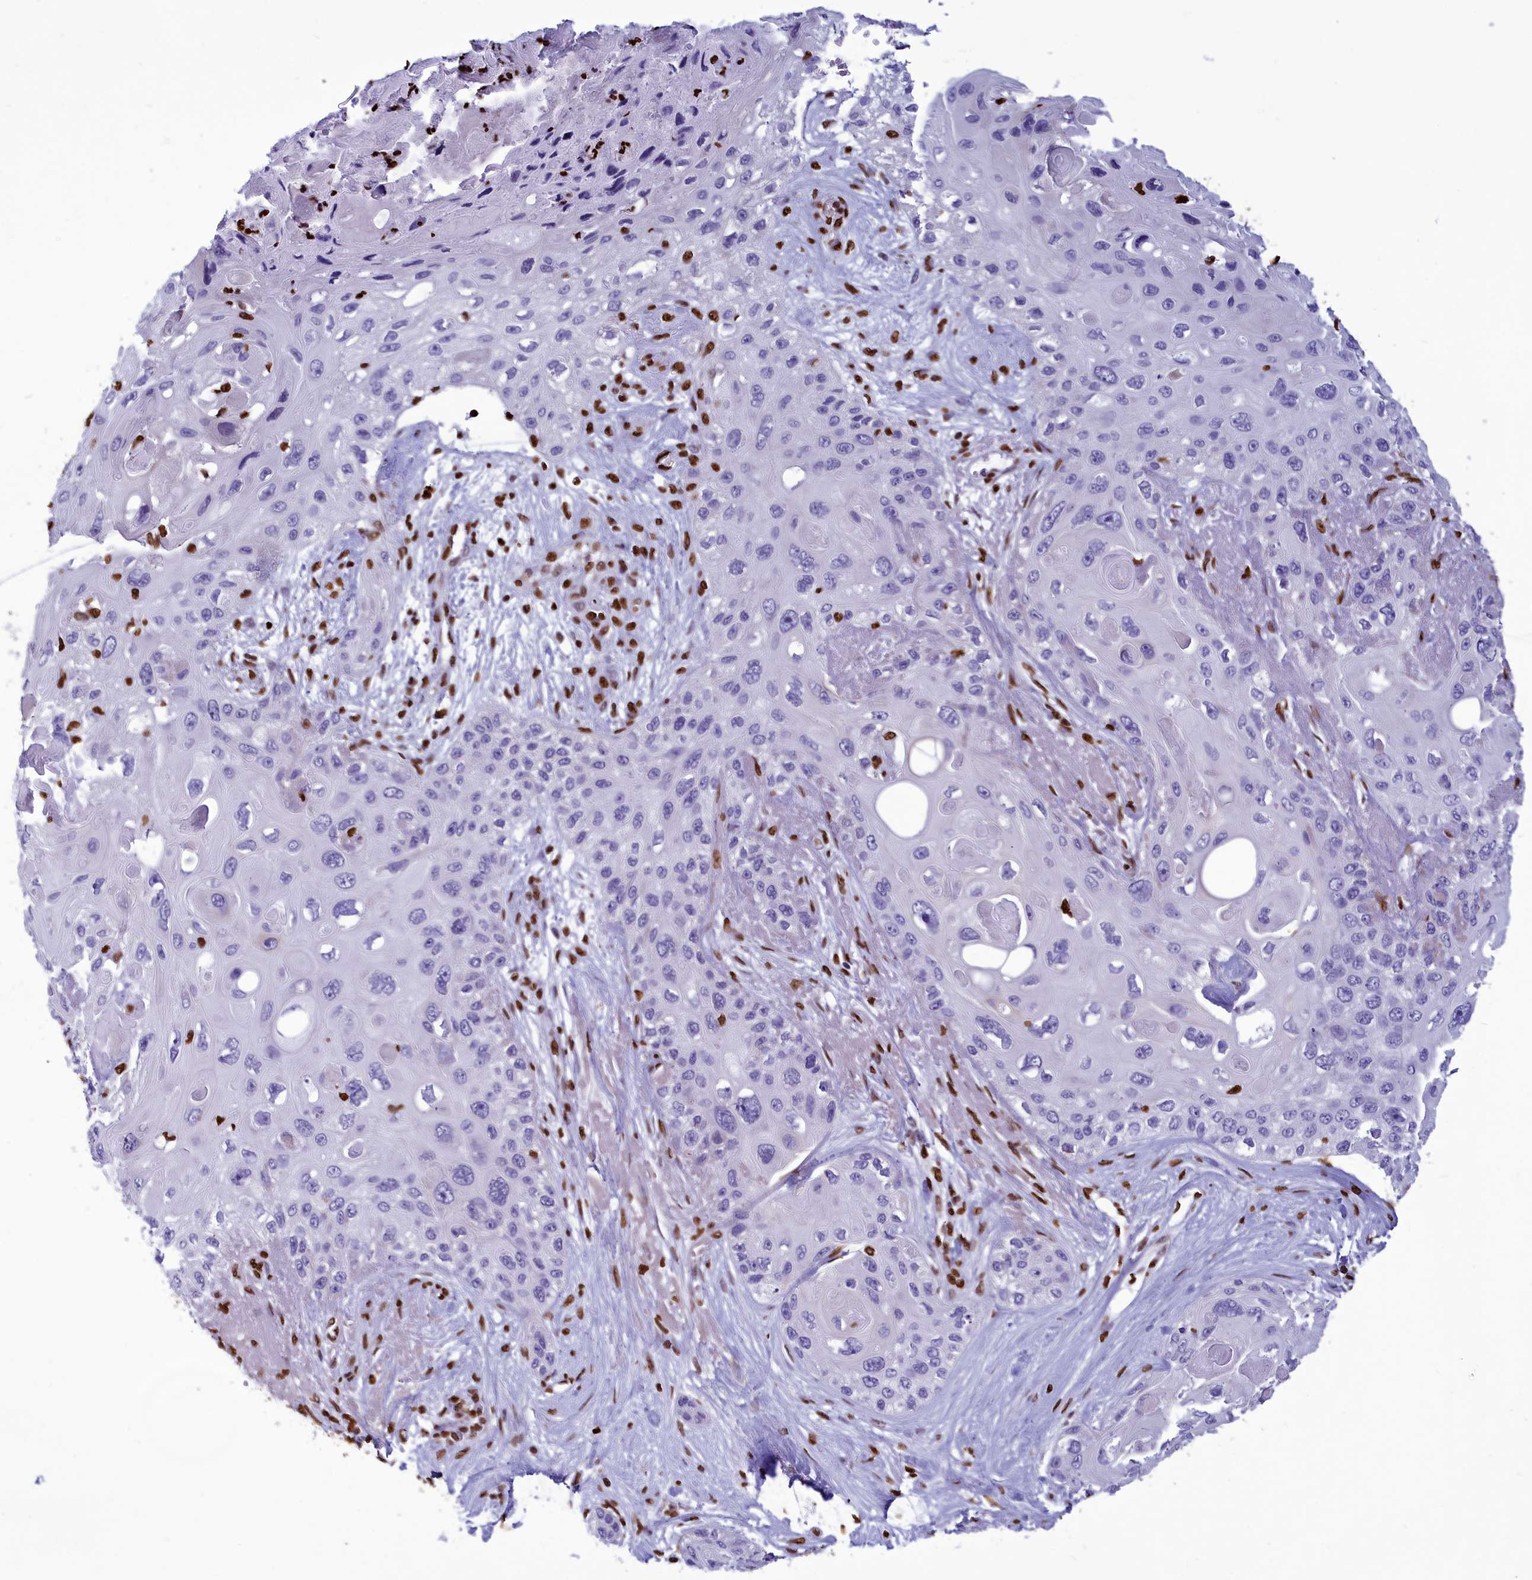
{"staining": {"intensity": "negative", "quantity": "none", "location": "none"}, "tissue": "skin cancer", "cell_type": "Tumor cells", "image_type": "cancer", "snomed": [{"axis": "morphology", "description": "Normal tissue, NOS"}, {"axis": "morphology", "description": "Squamous cell carcinoma, NOS"}, {"axis": "topography", "description": "Skin"}], "caption": "Tumor cells show no significant positivity in skin squamous cell carcinoma. (Brightfield microscopy of DAB (3,3'-diaminobenzidine) immunohistochemistry at high magnification).", "gene": "AKAP17A", "patient": {"sex": "male", "age": 72}}